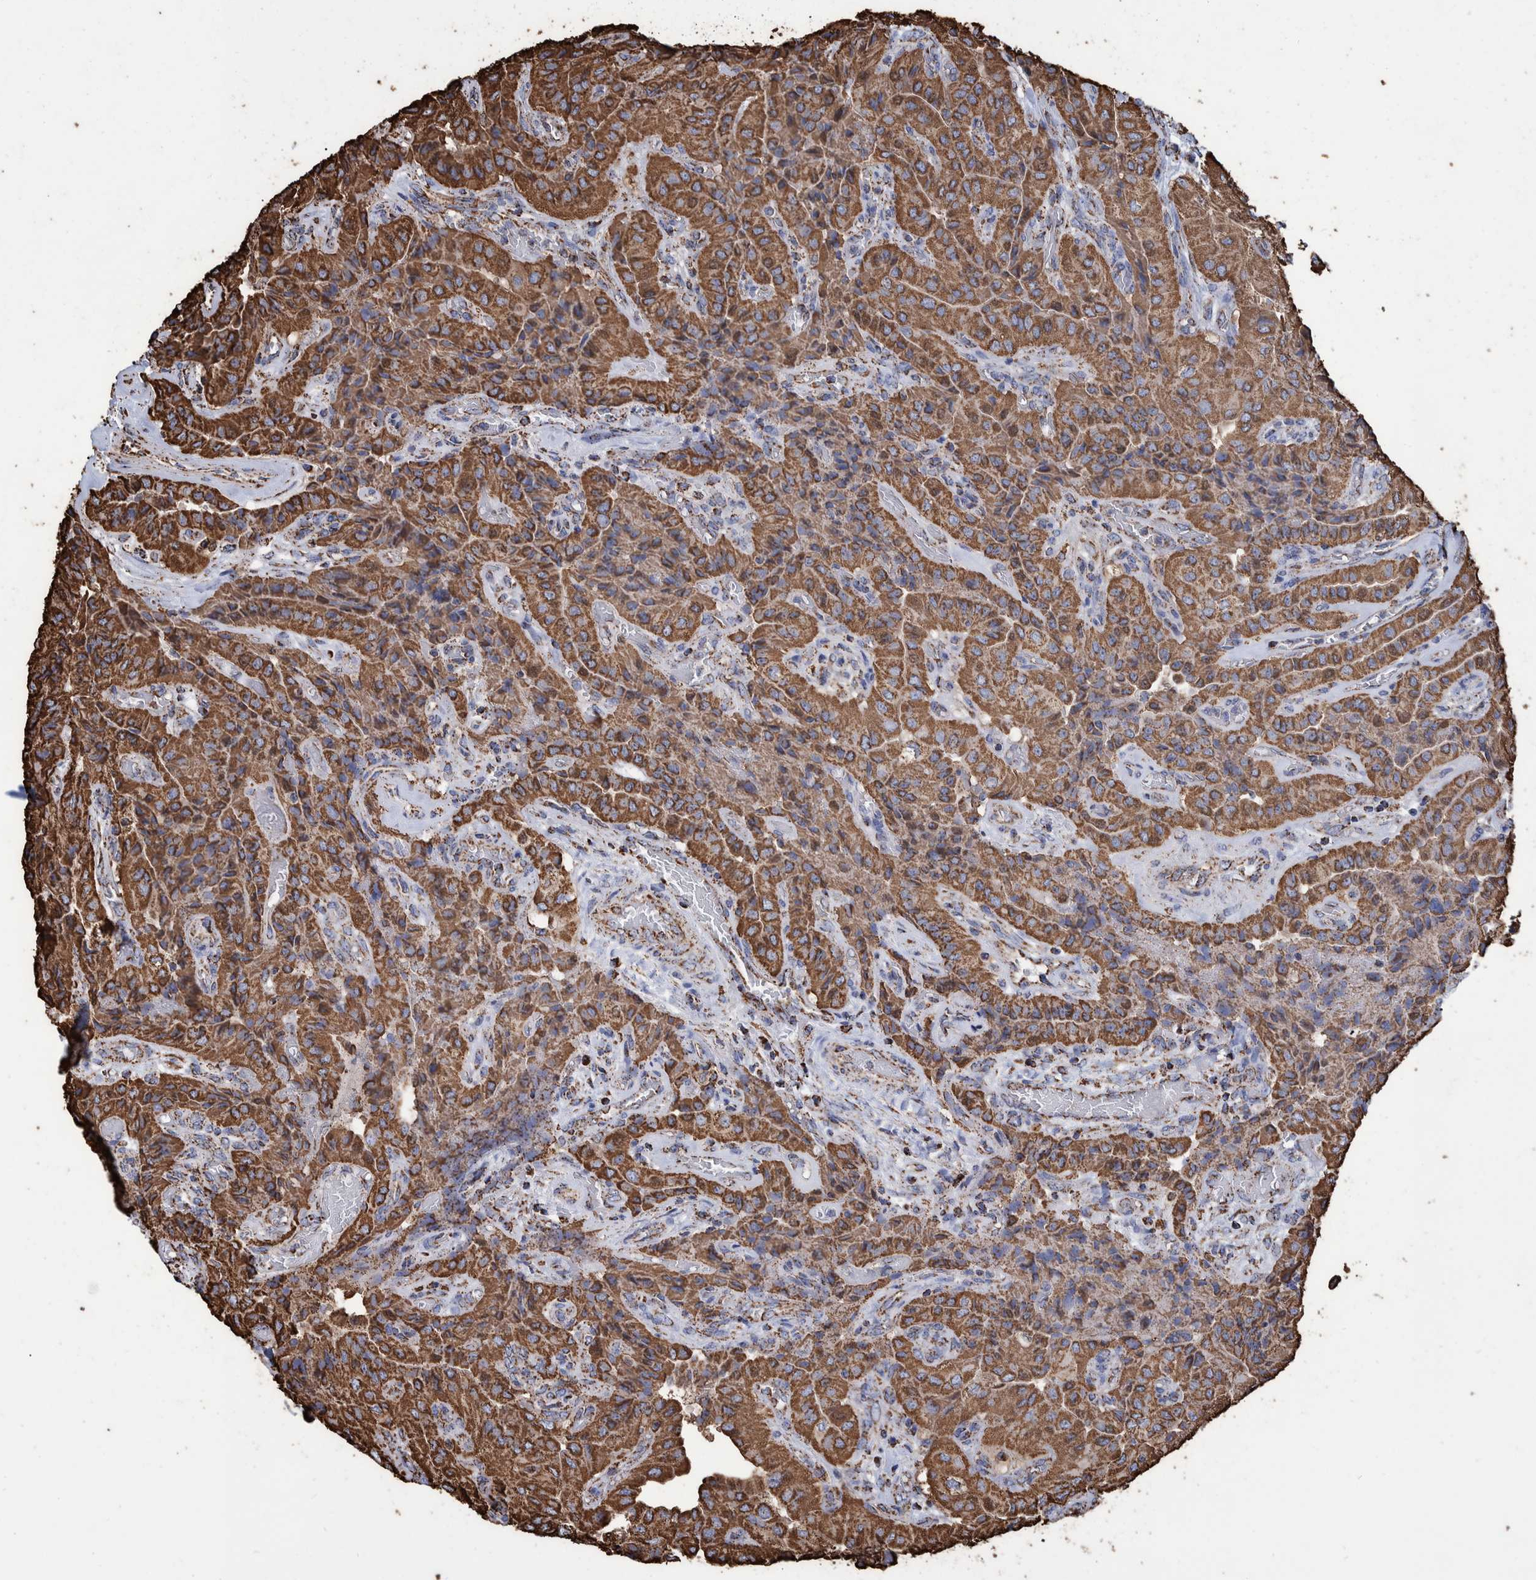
{"staining": {"intensity": "strong", "quantity": ">75%", "location": "cytoplasmic/membranous"}, "tissue": "thyroid cancer", "cell_type": "Tumor cells", "image_type": "cancer", "snomed": [{"axis": "morphology", "description": "Papillary adenocarcinoma, NOS"}, {"axis": "topography", "description": "Thyroid gland"}], "caption": "Protein expression analysis of human thyroid cancer reveals strong cytoplasmic/membranous positivity in approximately >75% of tumor cells. Nuclei are stained in blue.", "gene": "VPS26C", "patient": {"sex": "female", "age": 59}}